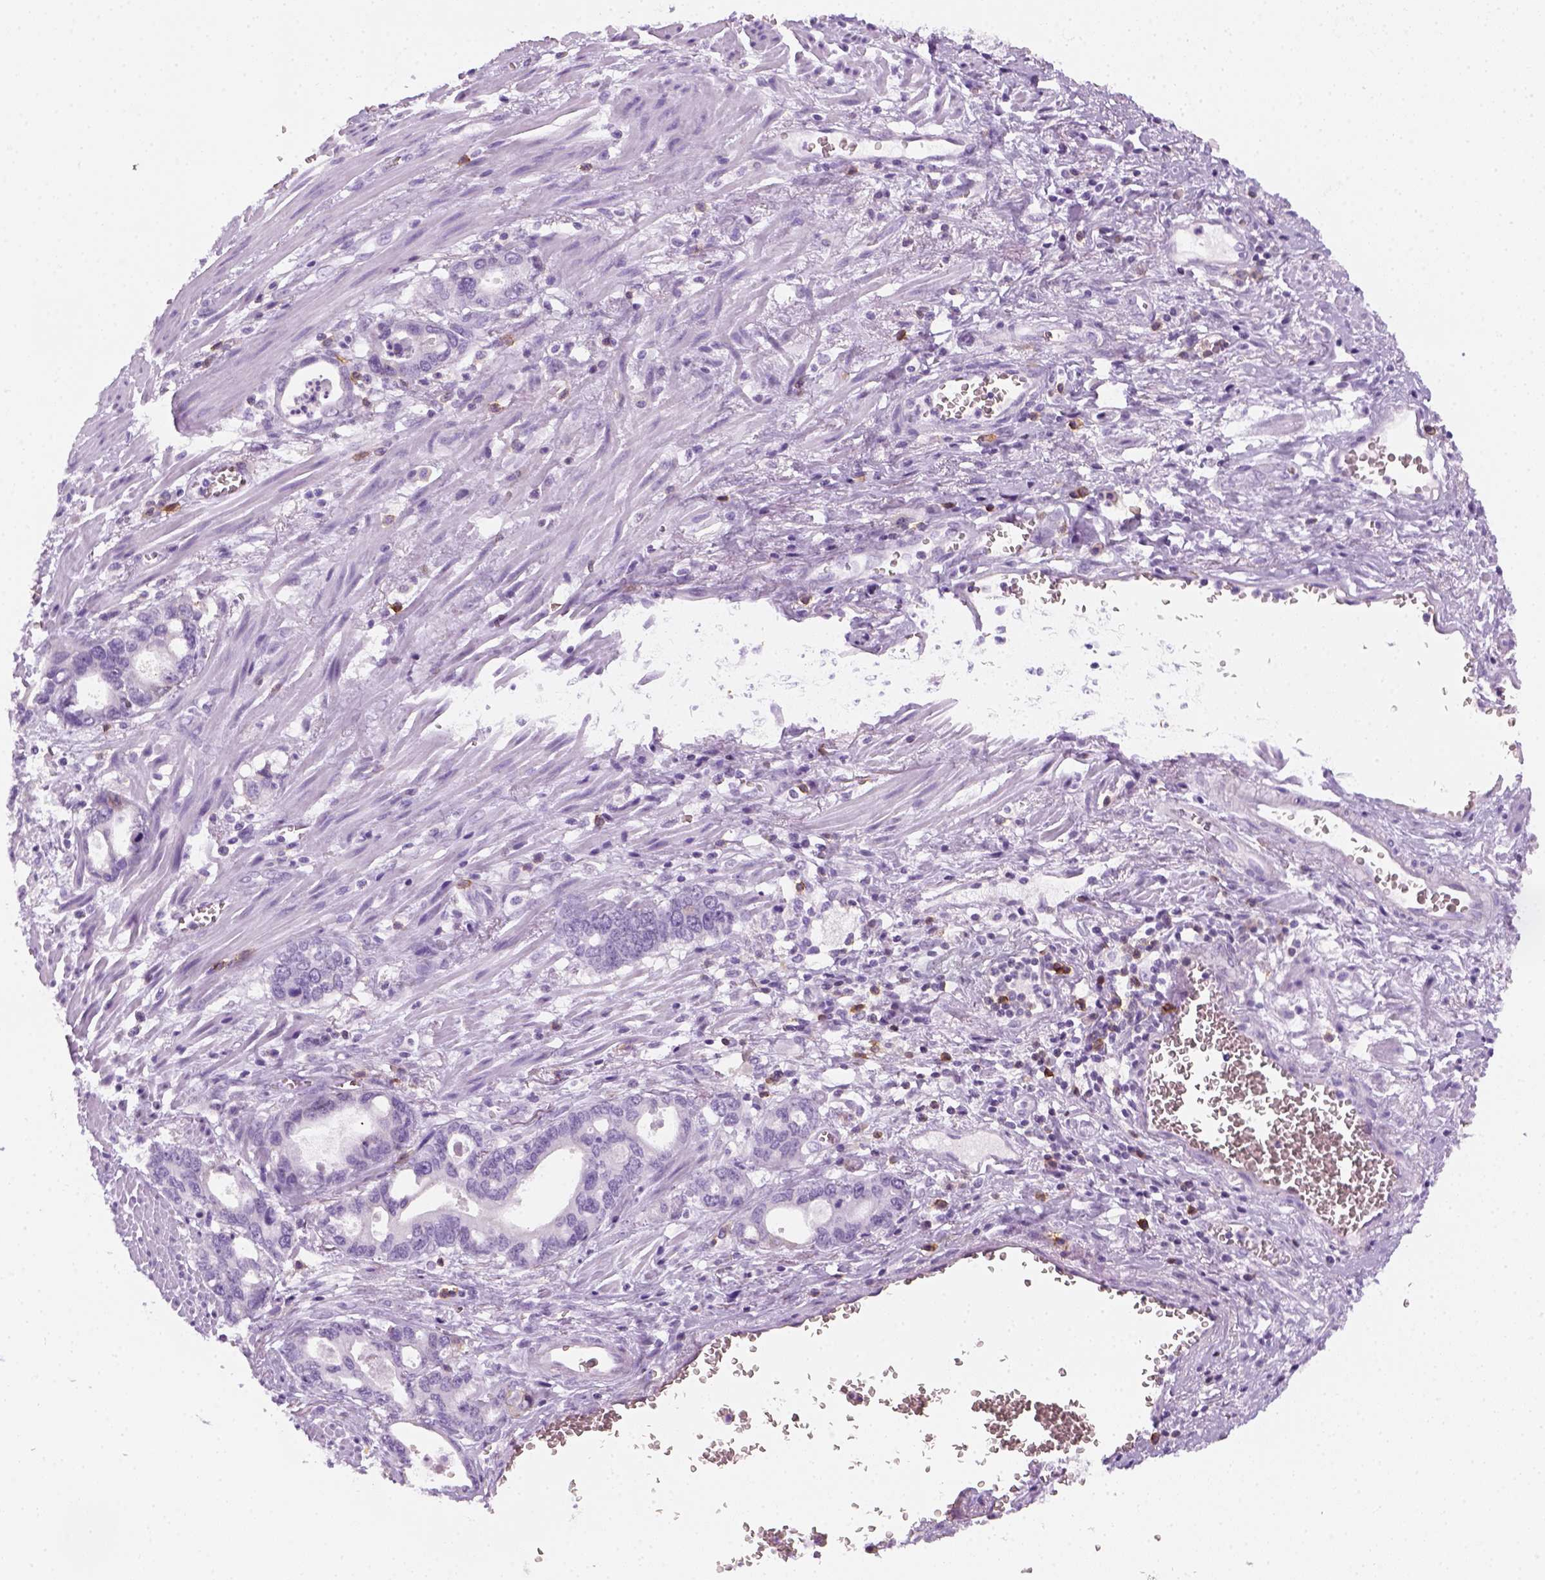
{"staining": {"intensity": "negative", "quantity": "none", "location": "none"}, "tissue": "stomach cancer", "cell_type": "Tumor cells", "image_type": "cancer", "snomed": [{"axis": "morphology", "description": "Normal tissue, NOS"}, {"axis": "morphology", "description": "Adenocarcinoma, NOS"}, {"axis": "topography", "description": "Esophagus"}, {"axis": "topography", "description": "Stomach, upper"}], "caption": "IHC micrograph of neoplastic tissue: stomach adenocarcinoma stained with DAB exhibits no significant protein expression in tumor cells.", "gene": "AQP3", "patient": {"sex": "male", "age": 74}}